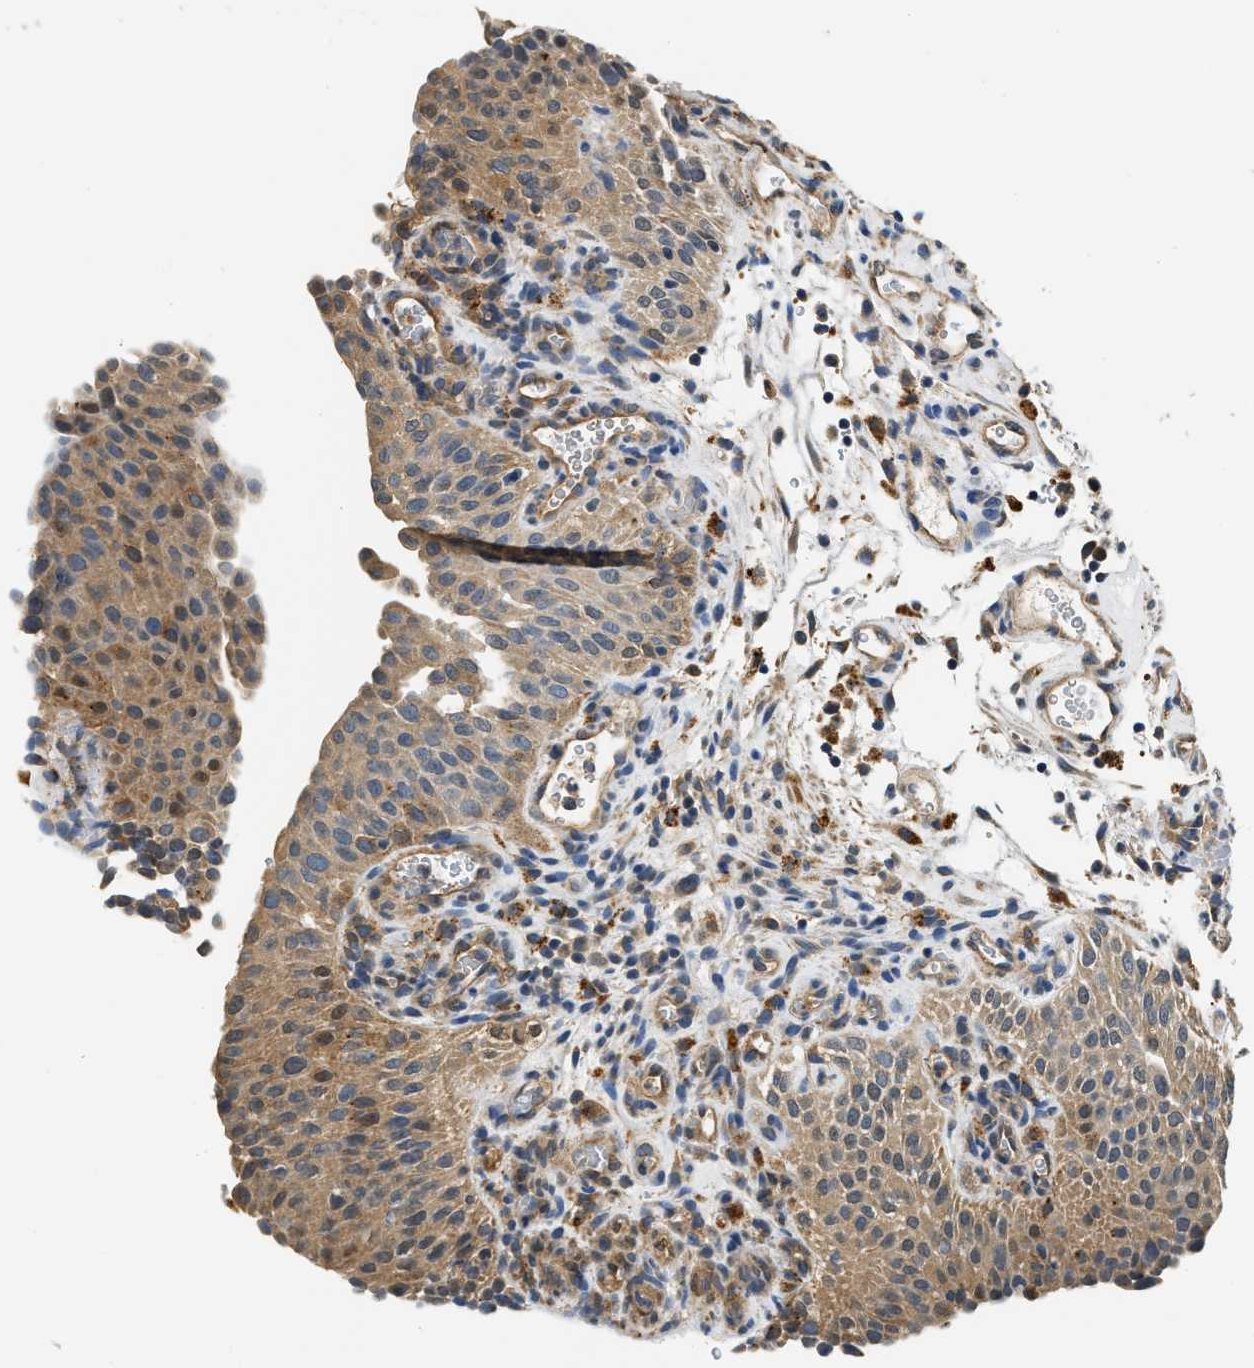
{"staining": {"intensity": "moderate", "quantity": ">75%", "location": "cytoplasmic/membranous,nuclear"}, "tissue": "urothelial cancer", "cell_type": "Tumor cells", "image_type": "cancer", "snomed": [{"axis": "morphology", "description": "Urothelial carcinoma, Low grade"}, {"axis": "morphology", "description": "Urothelial carcinoma, High grade"}, {"axis": "topography", "description": "Urinary bladder"}], "caption": "Urothelial carcinoma (high-grade) tissue shows moderate cytoplasmic/membranous and nuclear staining in approximately >75% of tumor cells", "gene": "BCL7C", "patient": {"sex": "male", "age": 35}}